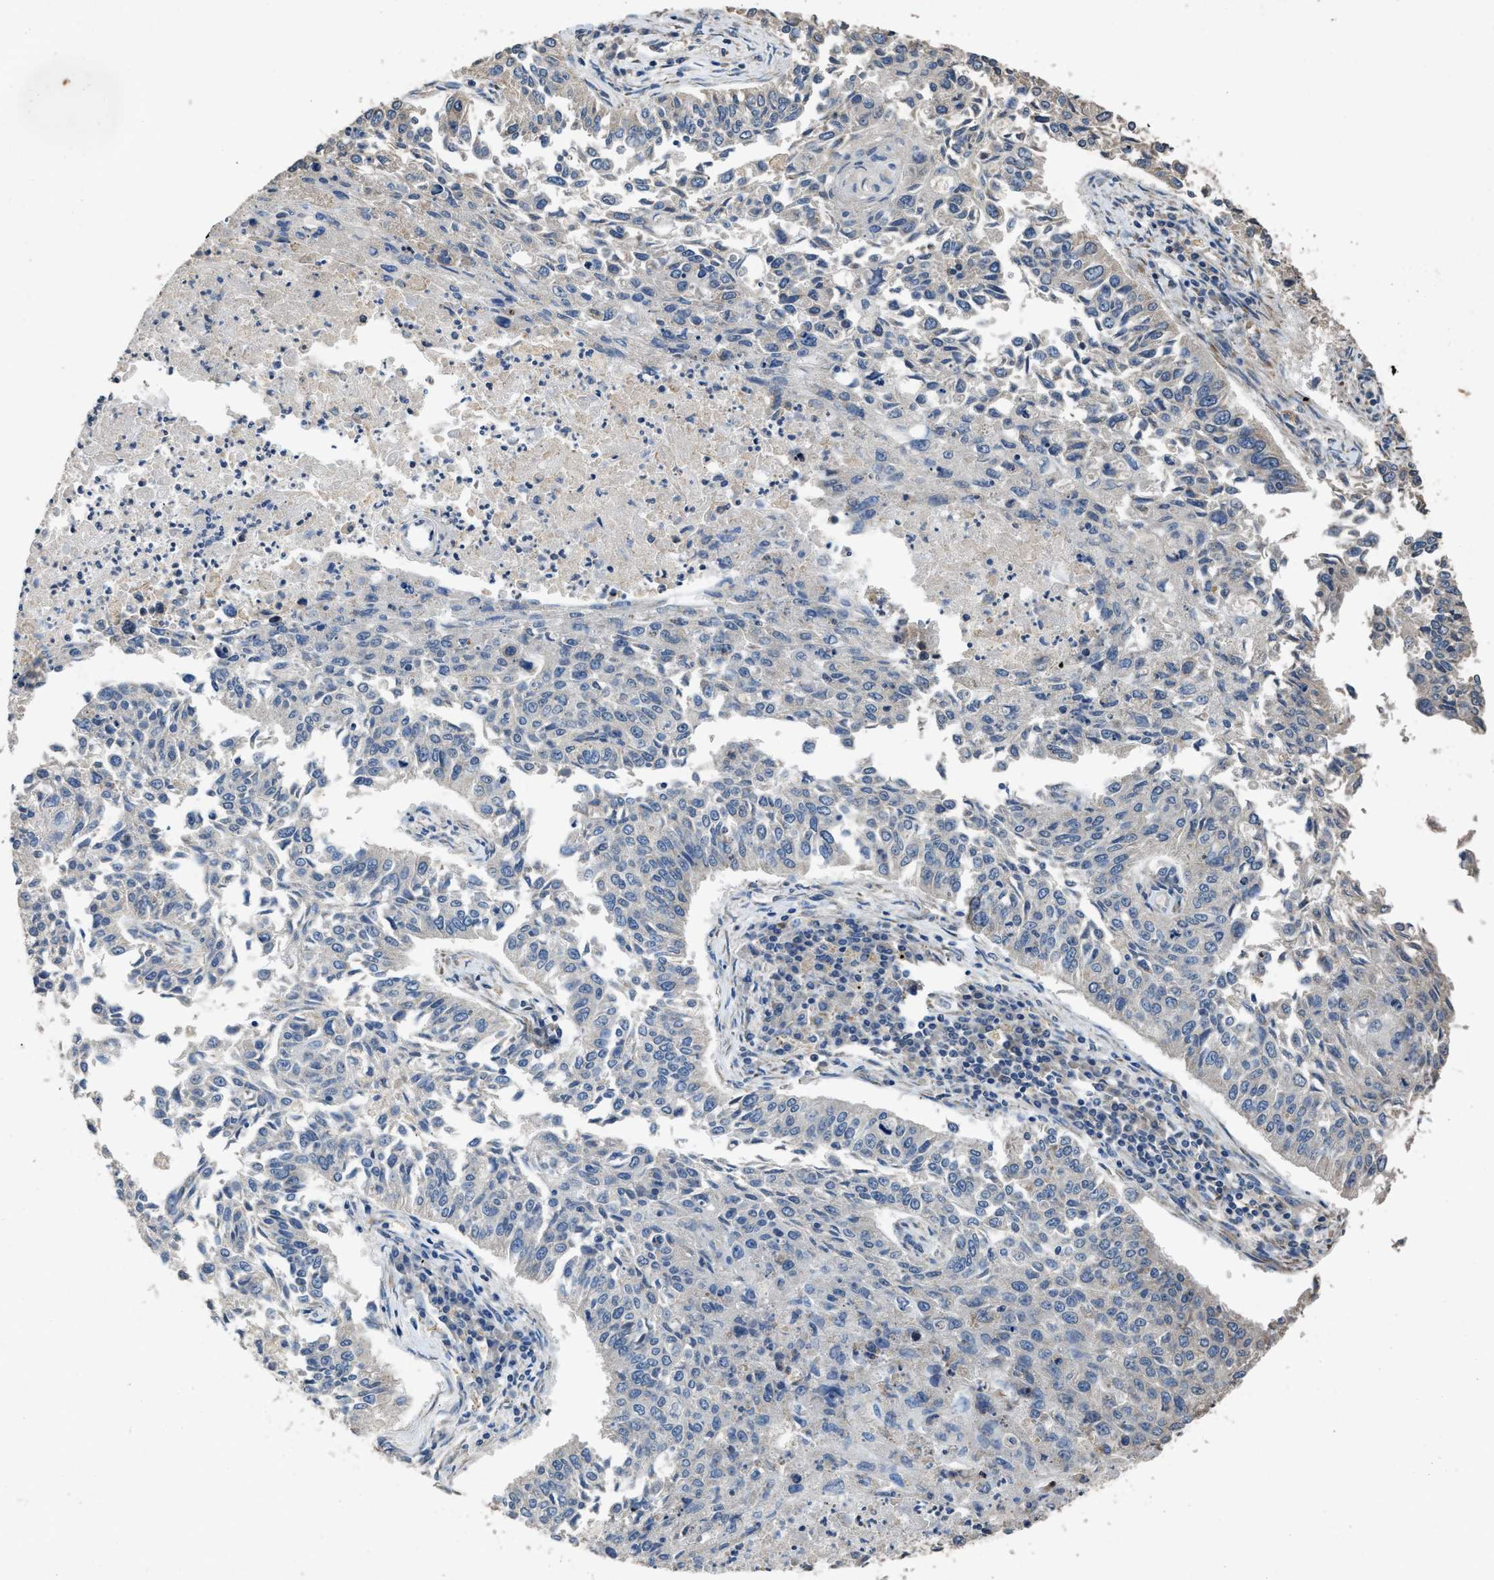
{"staining": {"intensity": "negative", "quantity": "none", "location": "none"}, "tissue": "lung cancer", "cell_type": "Tumor cells", "image_type": "cancer", "snomed": [{"axis": "morphology", "description": "Normal tissue, NOS"}, {"axis": "morphology", "description": "Squamous cell carcinoma, NOS"}, {"axis": "topography", "description": "Cartilage tissue"}, {"axis": "topography", "description": "Bronchus"}, {"axis": "topography", "description": "Lung"}], "caption": "The immunohistochemistry micrograph has no significant expression in tumor cells of lung cancer tissue.", "gene": "TMEM150A", "patient": {"sex": "female", "age": 49}}